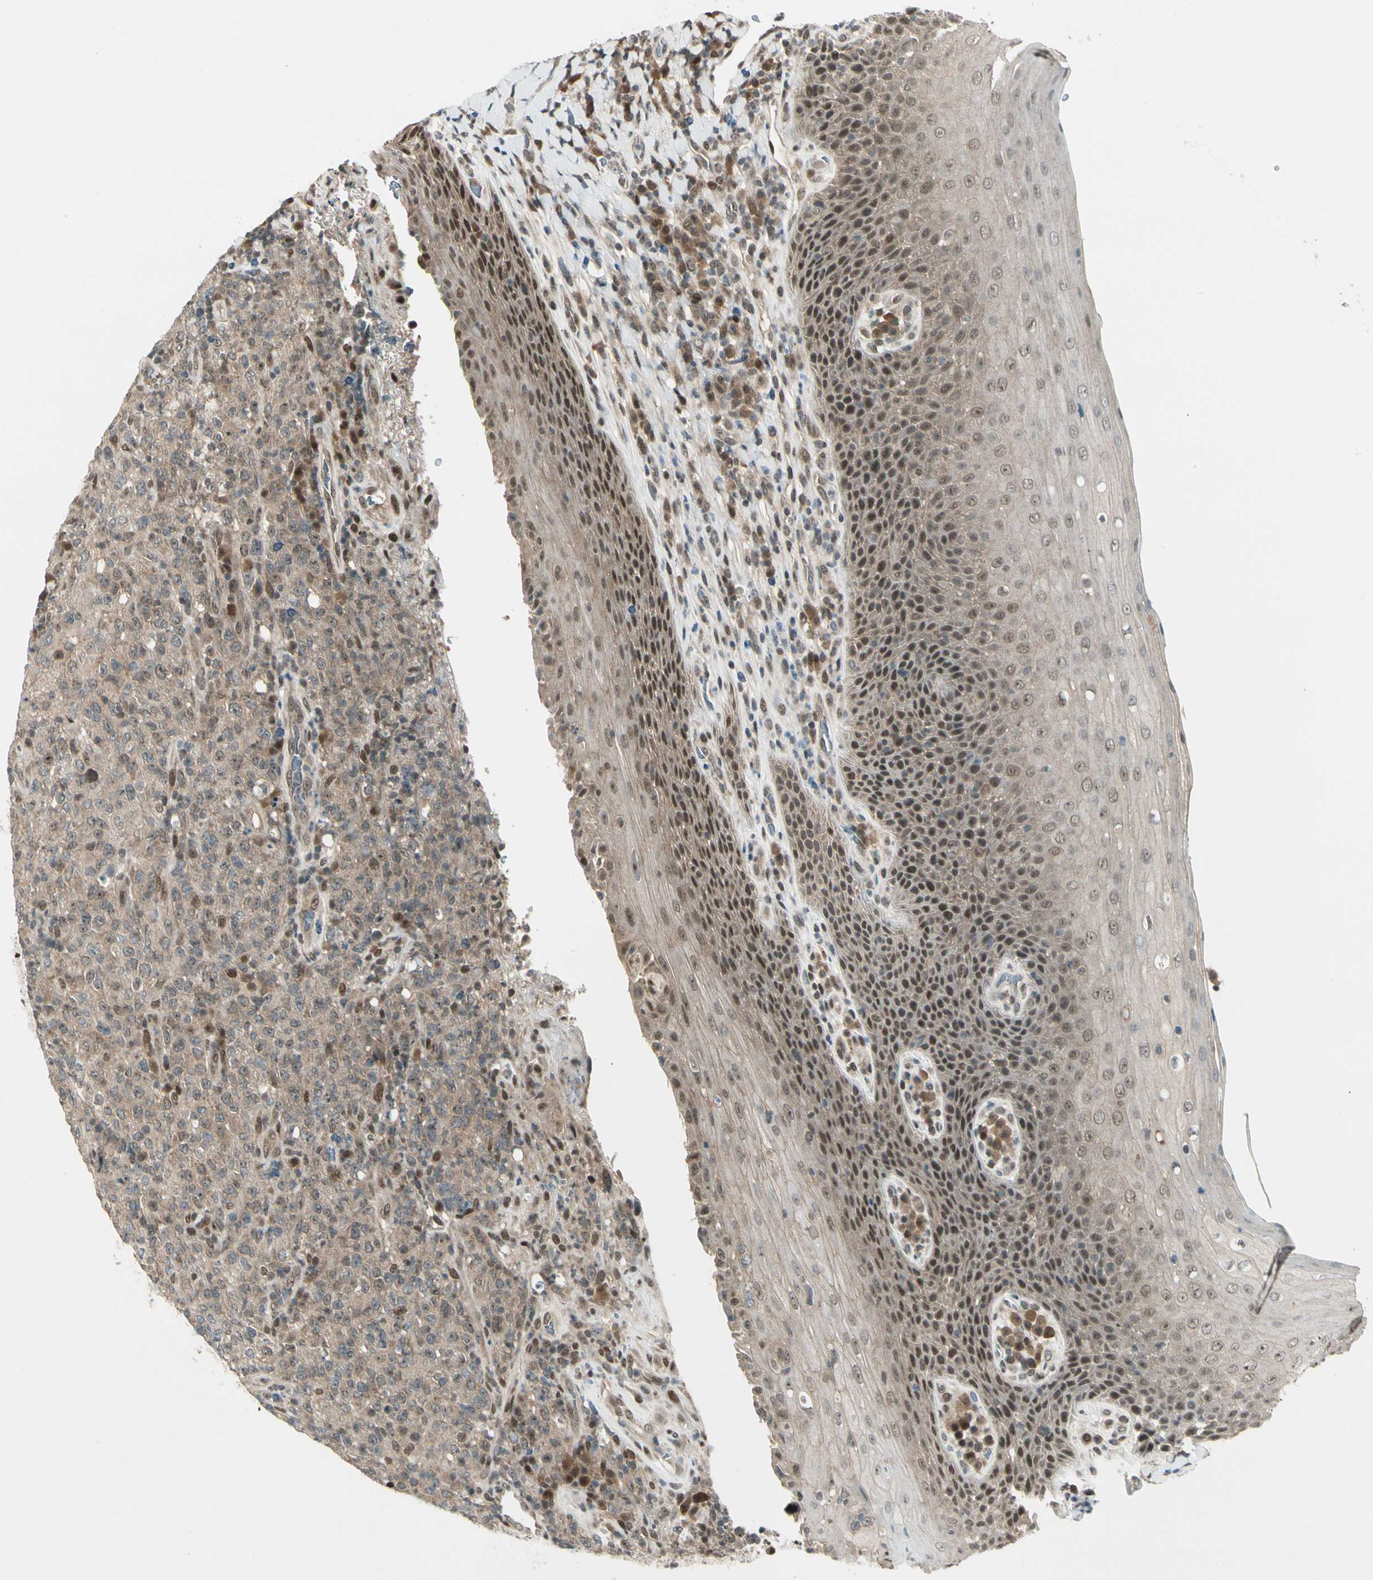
{"staining": {"intensity": "weak", "quantity": ">75%", "location": "cytoplasmic/membranous,nuclear"}, "tissue": "lymphoma", "cell_type": "Tumor cells", "image_type": "cancer", "snomed": [{"axis": "morphology", "description": "Malignant lymphoma, non-Hodgkin's type, High grade"}, {"axis": "topography", "description": "Tonsil"}], "caption": "A brown stain highlights weak cytoplasmic/membranous and nuclear staining of a protein in malignant lymphoma, non-Hodgkin's type (high-grade) tumor cells.", "gene": "GTF3A", "patient": {"sex": "female", "age": 36}}